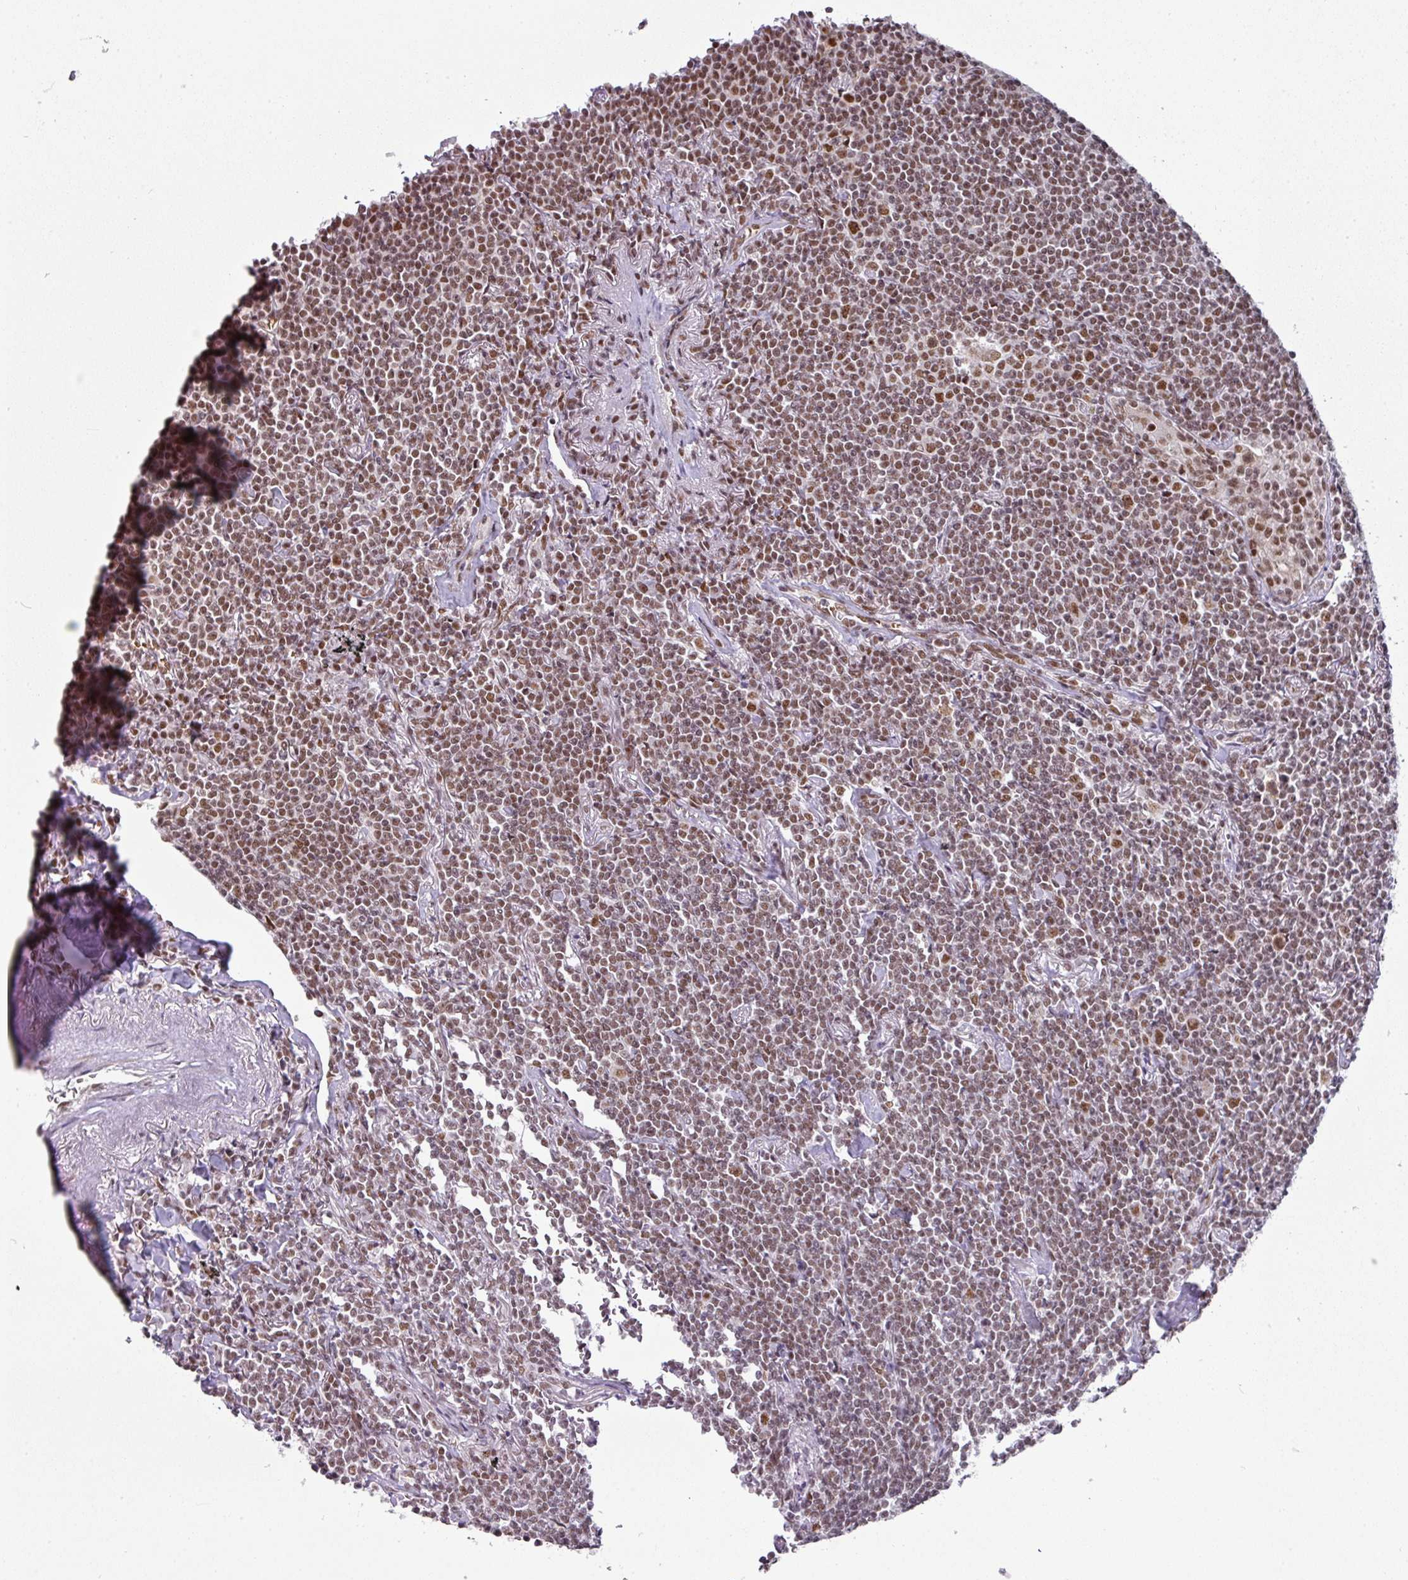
{"staining": {"intensity": "moderate", "quantity": ">75%", "location": "nuclear"}, "tissue": "lymphoma", "cell_type": "Tumor cells", "image_type": "cancer", "snomed": [{"axis": "morphology", "description": "Malignant lymphoma, non-Hodgkin's type, Low grade"}, {"axis": "topography", "description": "Lung"}], "caption": "A micrograph of human low-grade malignant lymphoma, non-Hodgkin's type stained for a protein exhibits moderate nuclear brown staining in tumor cells.", "gene": "NCOA5", "patient": {"sex": "female", "age": 71}}